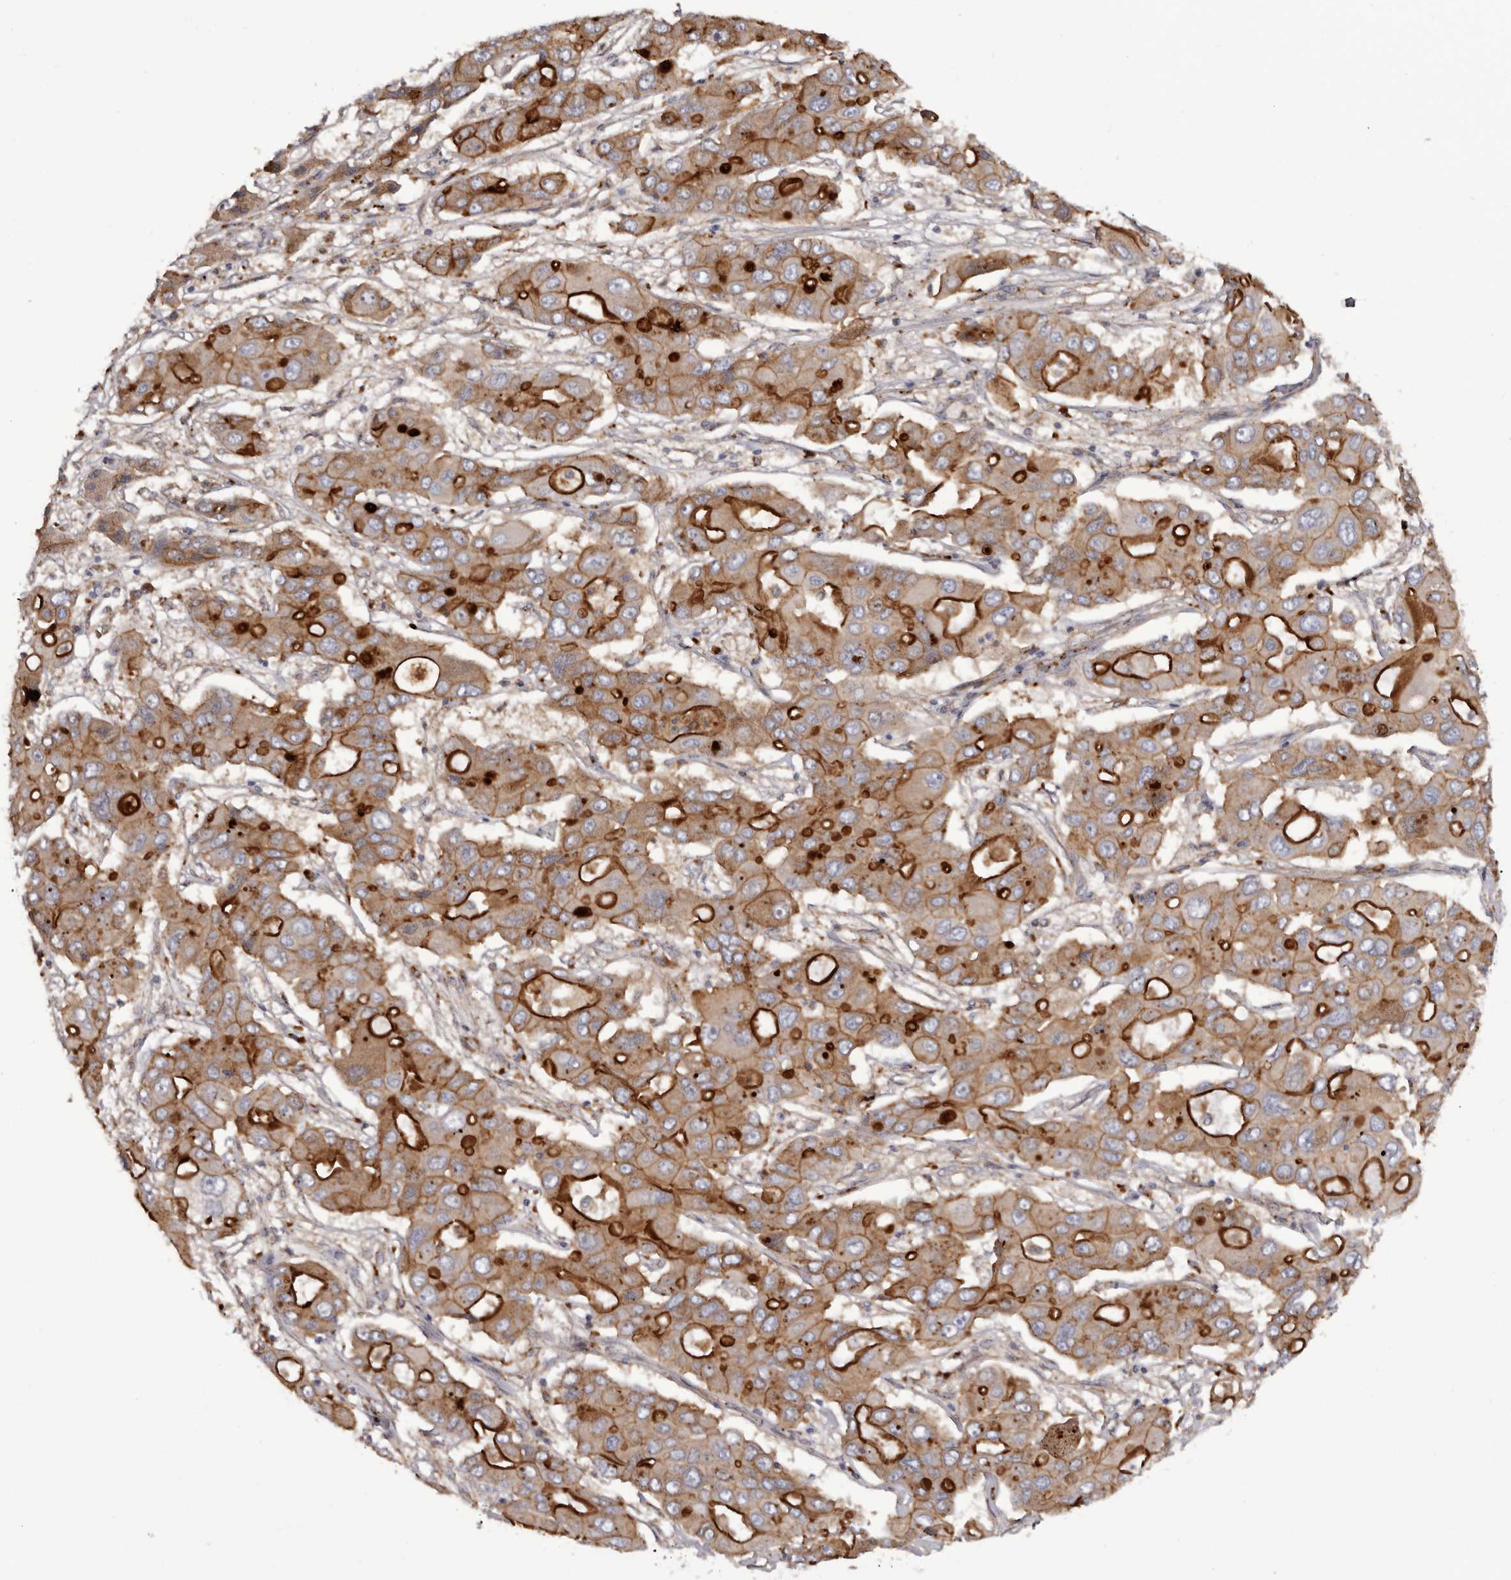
{"staining": {"intensity": "strong", "quantity": "25%-75%", "location": "cytoplasmic/membranous"}, "tissue": "liver cancer", "cell_type": "Tumor cells", "image_type": "cancer", "snomed": [{"axis": "morphology", "description": "Cholangiocarcinoma"}, {"axis": "topography", "description": "Liver"}], "caption": "This histopathology image reveals immunohistochemistry (IHC) staining of human cholangiocarcinoma (liver), with high strong cytoplasmic/membranous staining in about 25%-75% of tumor cells.", "gene": "INKA2", "patient": {"sex": "male", "age": 67}}